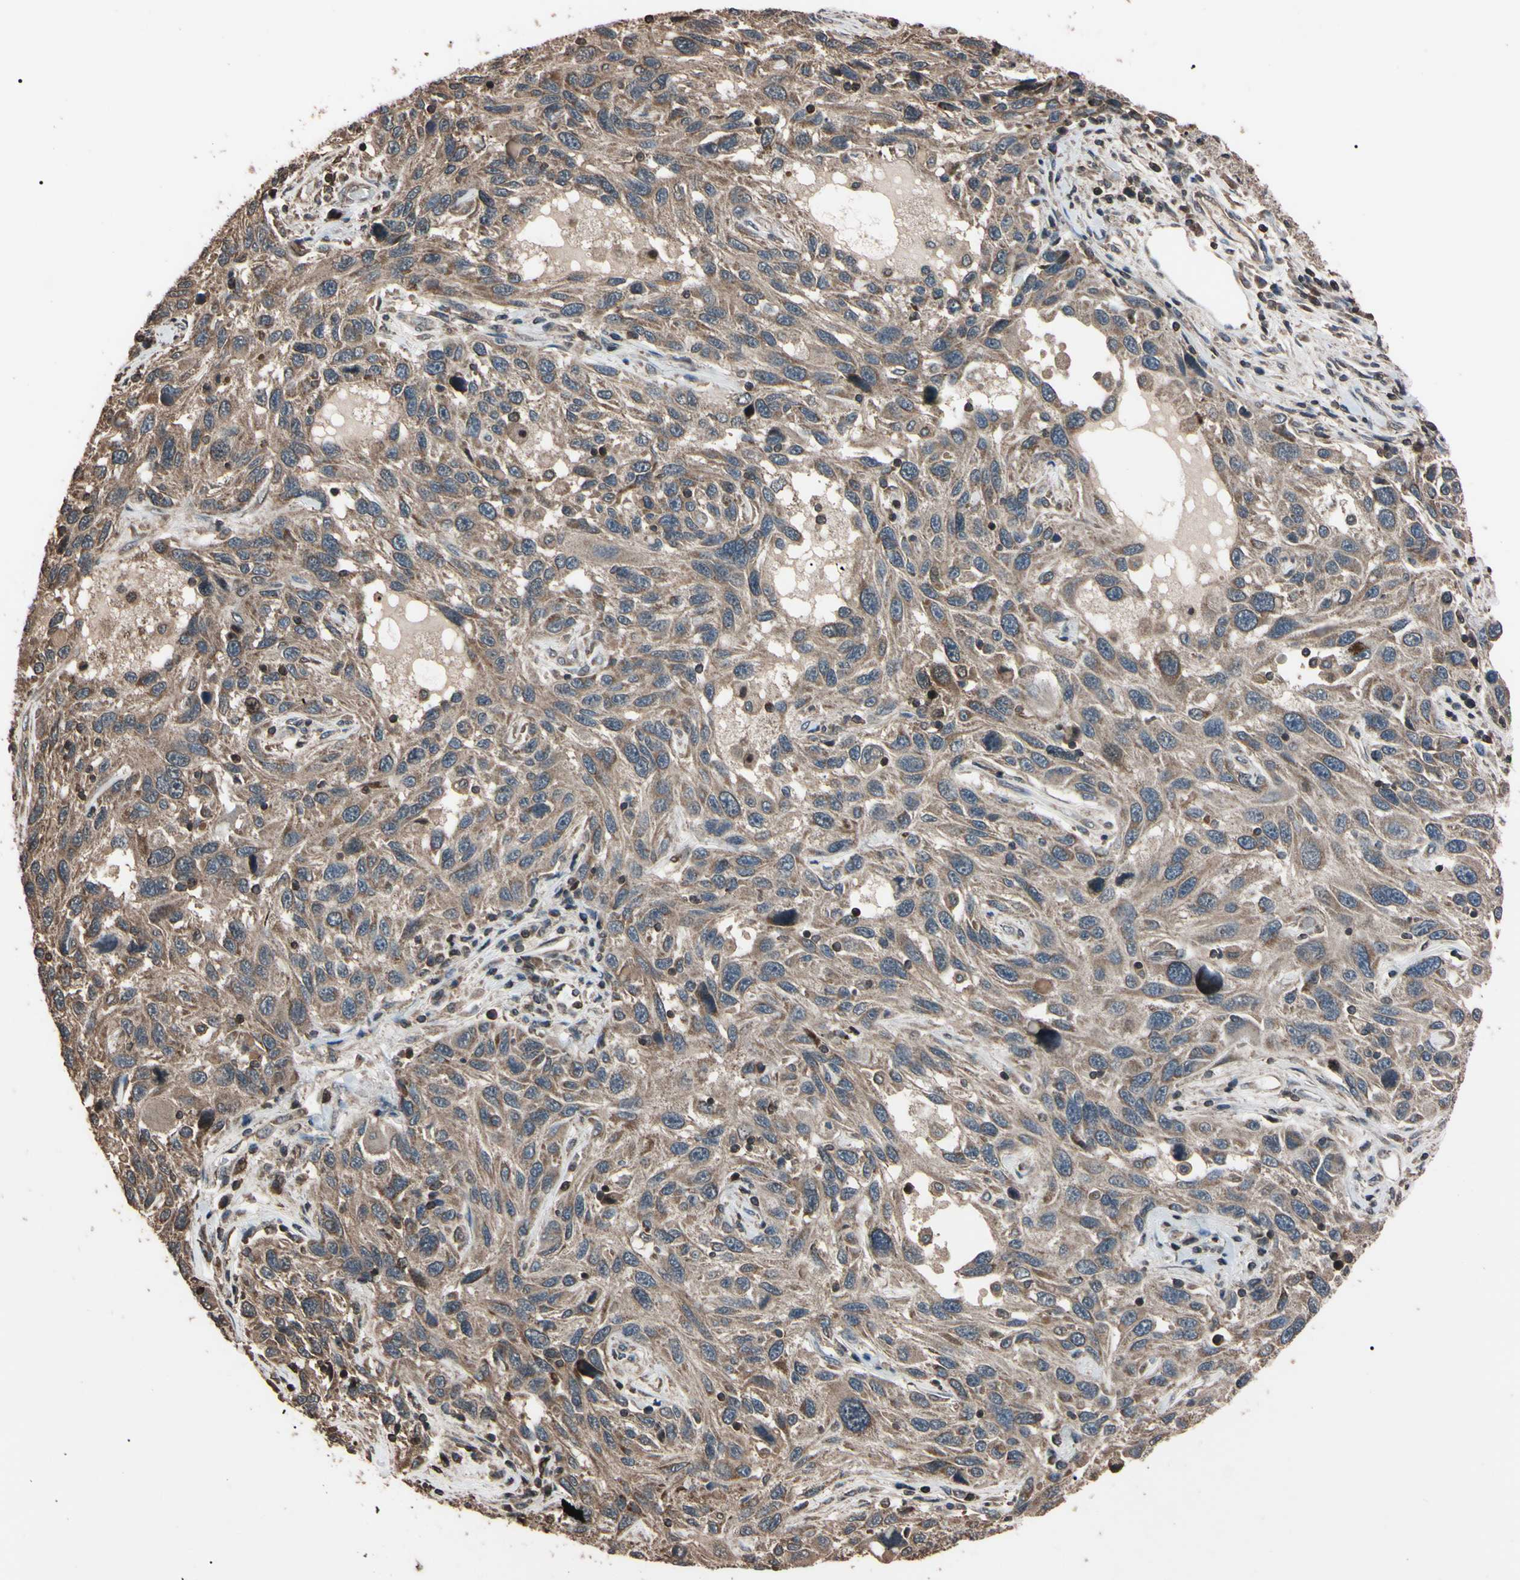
{"staining": {"intensity": "weak", "quantity": ">75%", "location": "cytoplasmic/membranous,nuclear"}, "tissue": "melanoma", "cell_type": "Tumor cells", "image_type": "cancer", "snomed": [{"axis": "morphology", "description": "Malignant melanoma, NOS"}, {"axis": "topography", "description": "Skin"}], "caption": "The micrograph exhibits immunohistochemical staining of melanoma. There is weak cytoplasmic/membranous and nuclear staining is seen in about >75% of tumor cells.", "gene": "TNFRSF1A", "patient": {"sex": "male", "age": 53}}